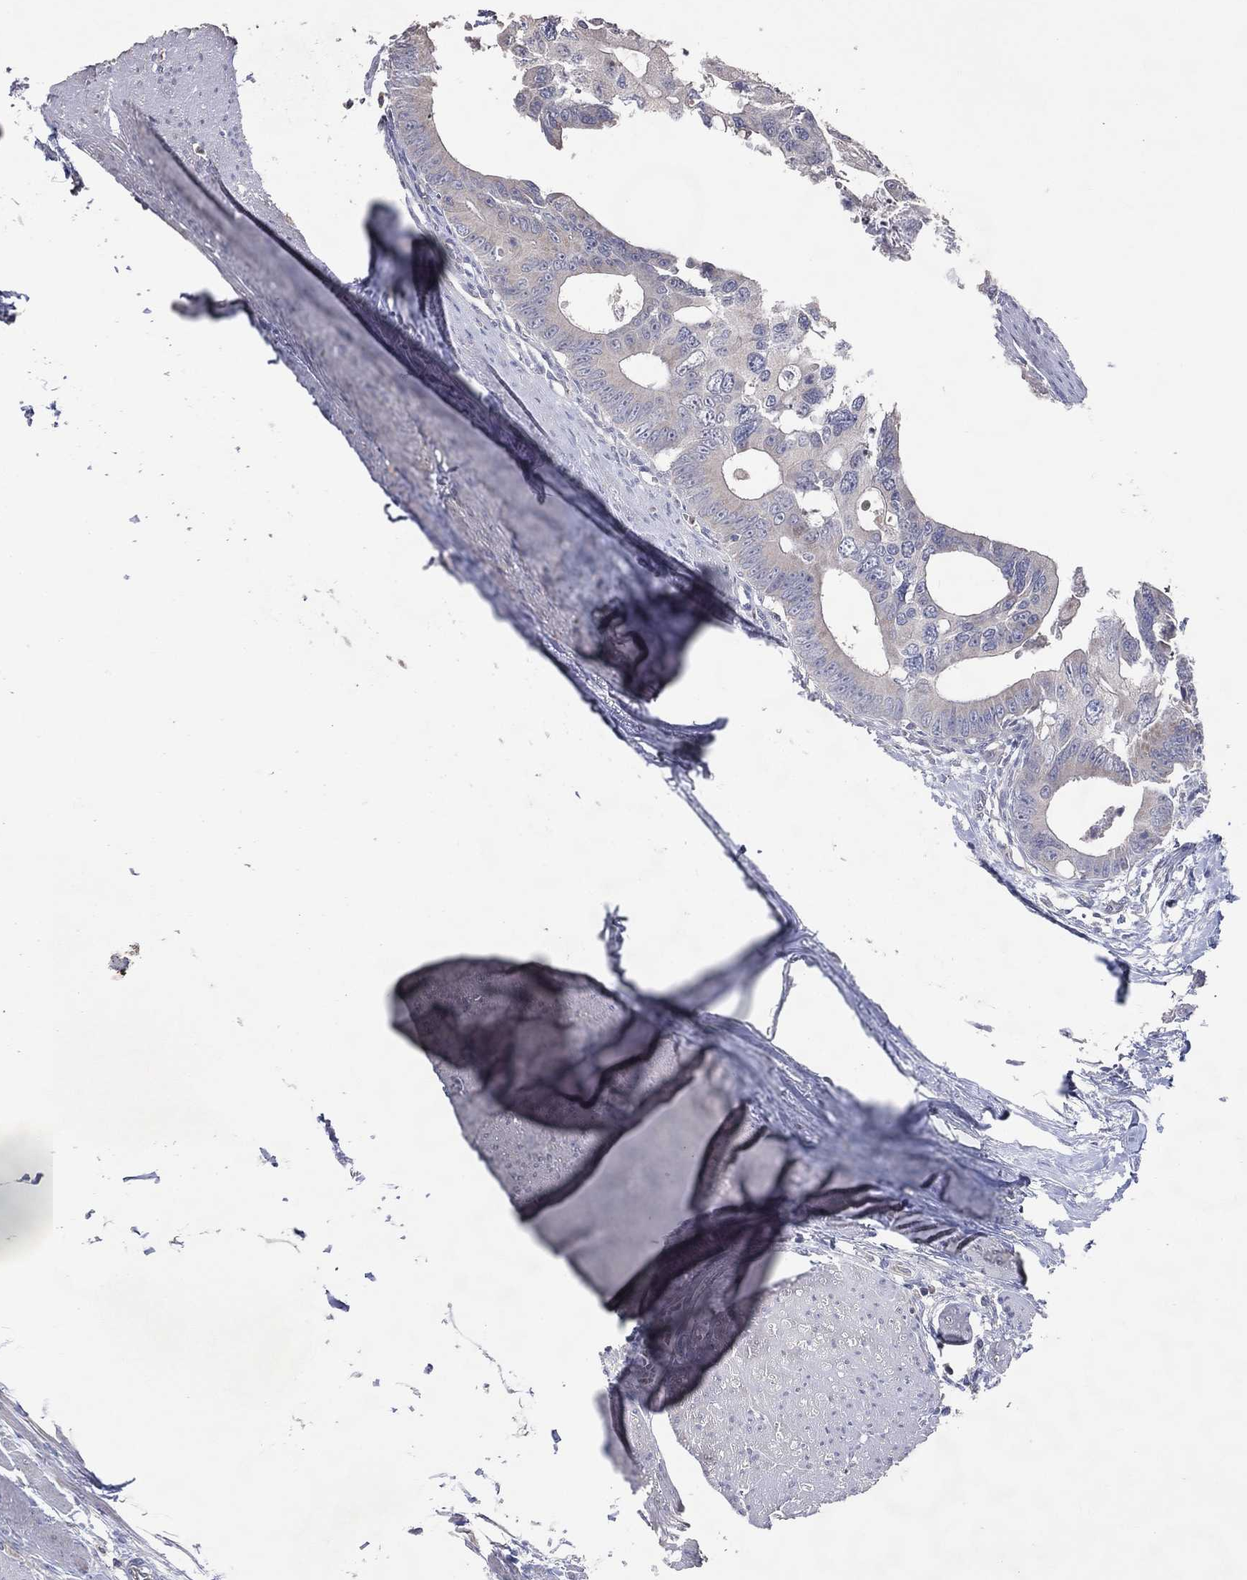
{"staining": {"intensity": "negative", "quantity": "none", "location": "none"}, "tissue": "colorectal cancer", "cell_type": "Tumor cells", "image_type": "cancer", "snomed": [{"axis": "morphology", "description": "Adenocarcinoma, NOS"}, {"axis": "topography", "description": "Rectum"}], "caption": "Protein analysis of colorectal adenocarcinoma shows no significant expression in tumor cells.", "gene": "DNAH7", "patient": {"sex": "male", "age": 64}}